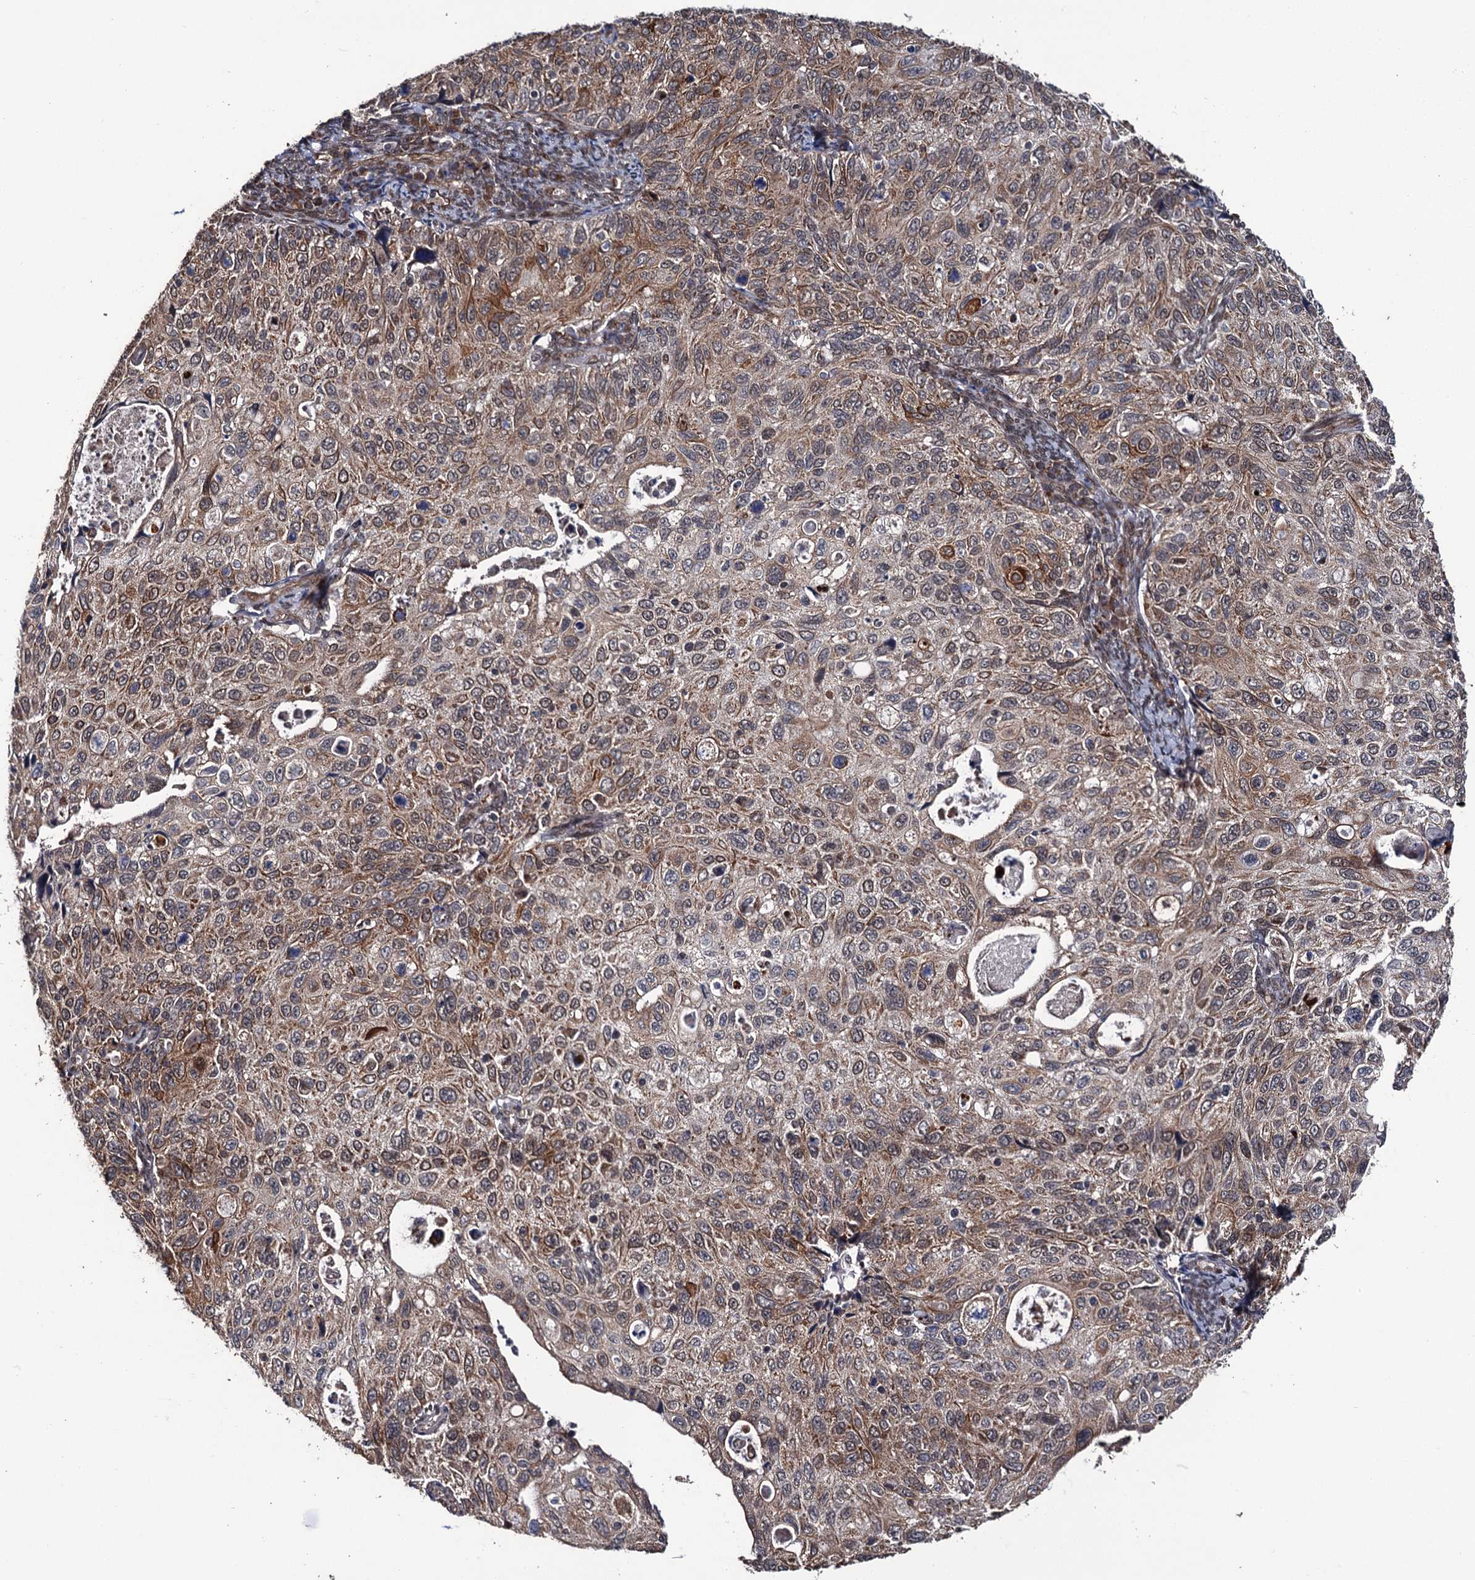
{"staining": {"intensity": "moderate", "quantity": "25%-75%", "location": "cytoplasmic/membranous"}, "tissue": "cervical cancer", "cell_type": "Tumor cells", "image_type": "cancer", "snomed": [{"axis": "morphology", "description": "Squamous cell carcinoma, NOS"}, {"axis": "topography", "description": "Cervix"}], "caption": "Cervical squamous cell carcinoma tissue demonstrates moderate cytoplasmic/membranous positivity in approximately 25%-75% of tumor cells The staining was performed using DAB, with brown indicating positive protein expression. Nuclei are stained blue with hematoxylin.", "gene": "LRRC63", "patient": {"sex": "female", "age": 70}}